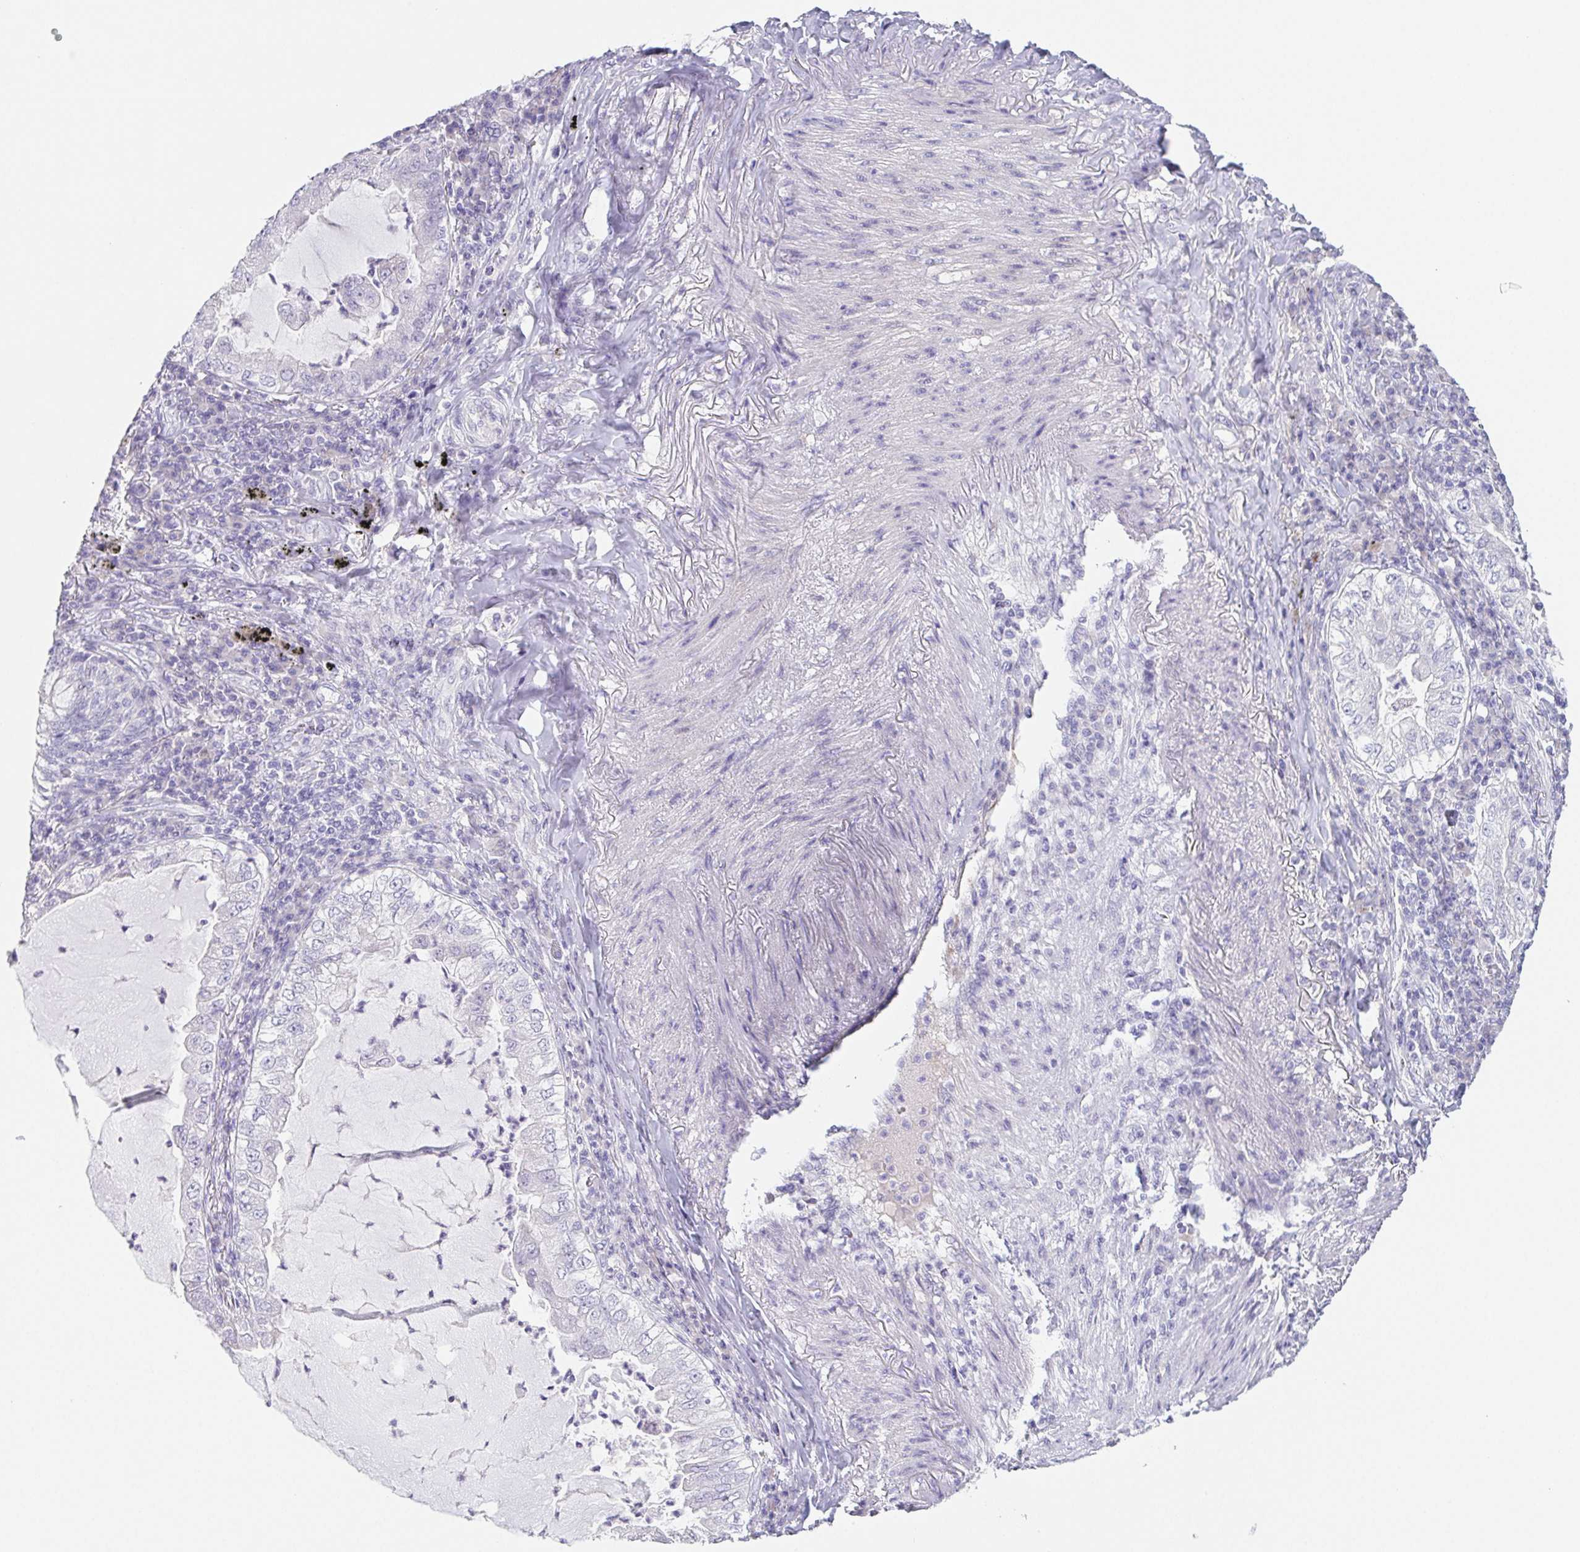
{"staining": {"intensity": "negative", "quantity": "none", "location": "none"}, "tissue": "lung cancer", "cell_type": "Tumor cells", "image_type": "cancer", "snomed": [{"axis": "morphology", "description": "Adenocarcinoma, NOS"}, {"axis": "topography", "description": "Lung"}], "caption": "DAB (3,3'-diaminobenzidine) immunohistochemical staining of lung cancer (adenocarcinoma) shows no significant positivity in tumor cells.", "gene": "HDGFL1", "patient": {"sex": "female", "age": 73}}